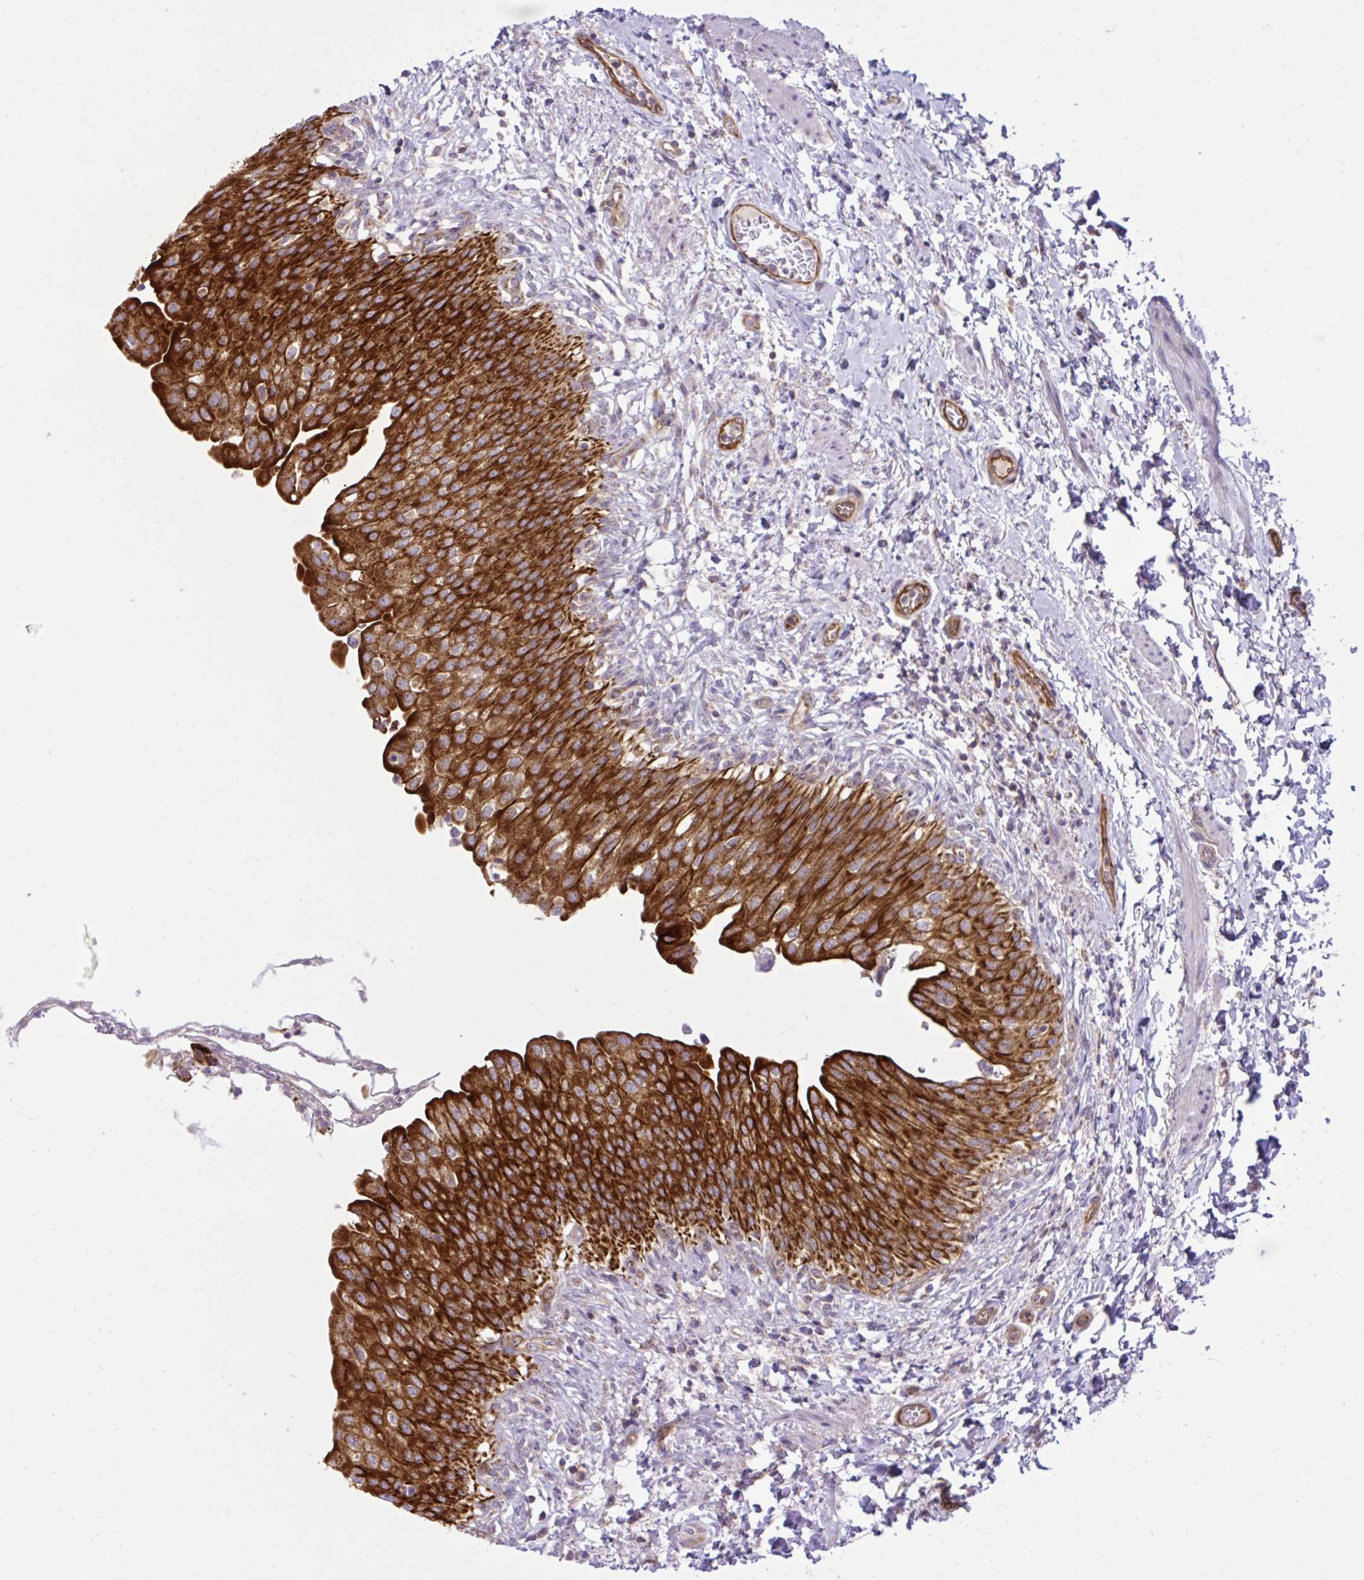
{"staining": {"intensity": "strong", "quantity": ">75%", "location": "cytoplasmic/membranous"}, "tissue": "urinary bladder", "cell_type": "Urothelial cells", "image_type": "normal", "snomed": [{"axis": "morphology", "description": "Normal tissue, NOS"}, {"axis": "topography", "description": "Urinary bladder"}, {"axis": "topography", "description": "Peripheral nerve tissue"}], "caption": "DAB (3,3'-diaminobenzidine) immunohistochemical staining of benign human urinary bladder exhibits strong cytoplasmic/membranous protein staining in approximately >75% of urothelial cells.", "gene": "LIMS1", "patient": {"sex": "female", "age": 60}}